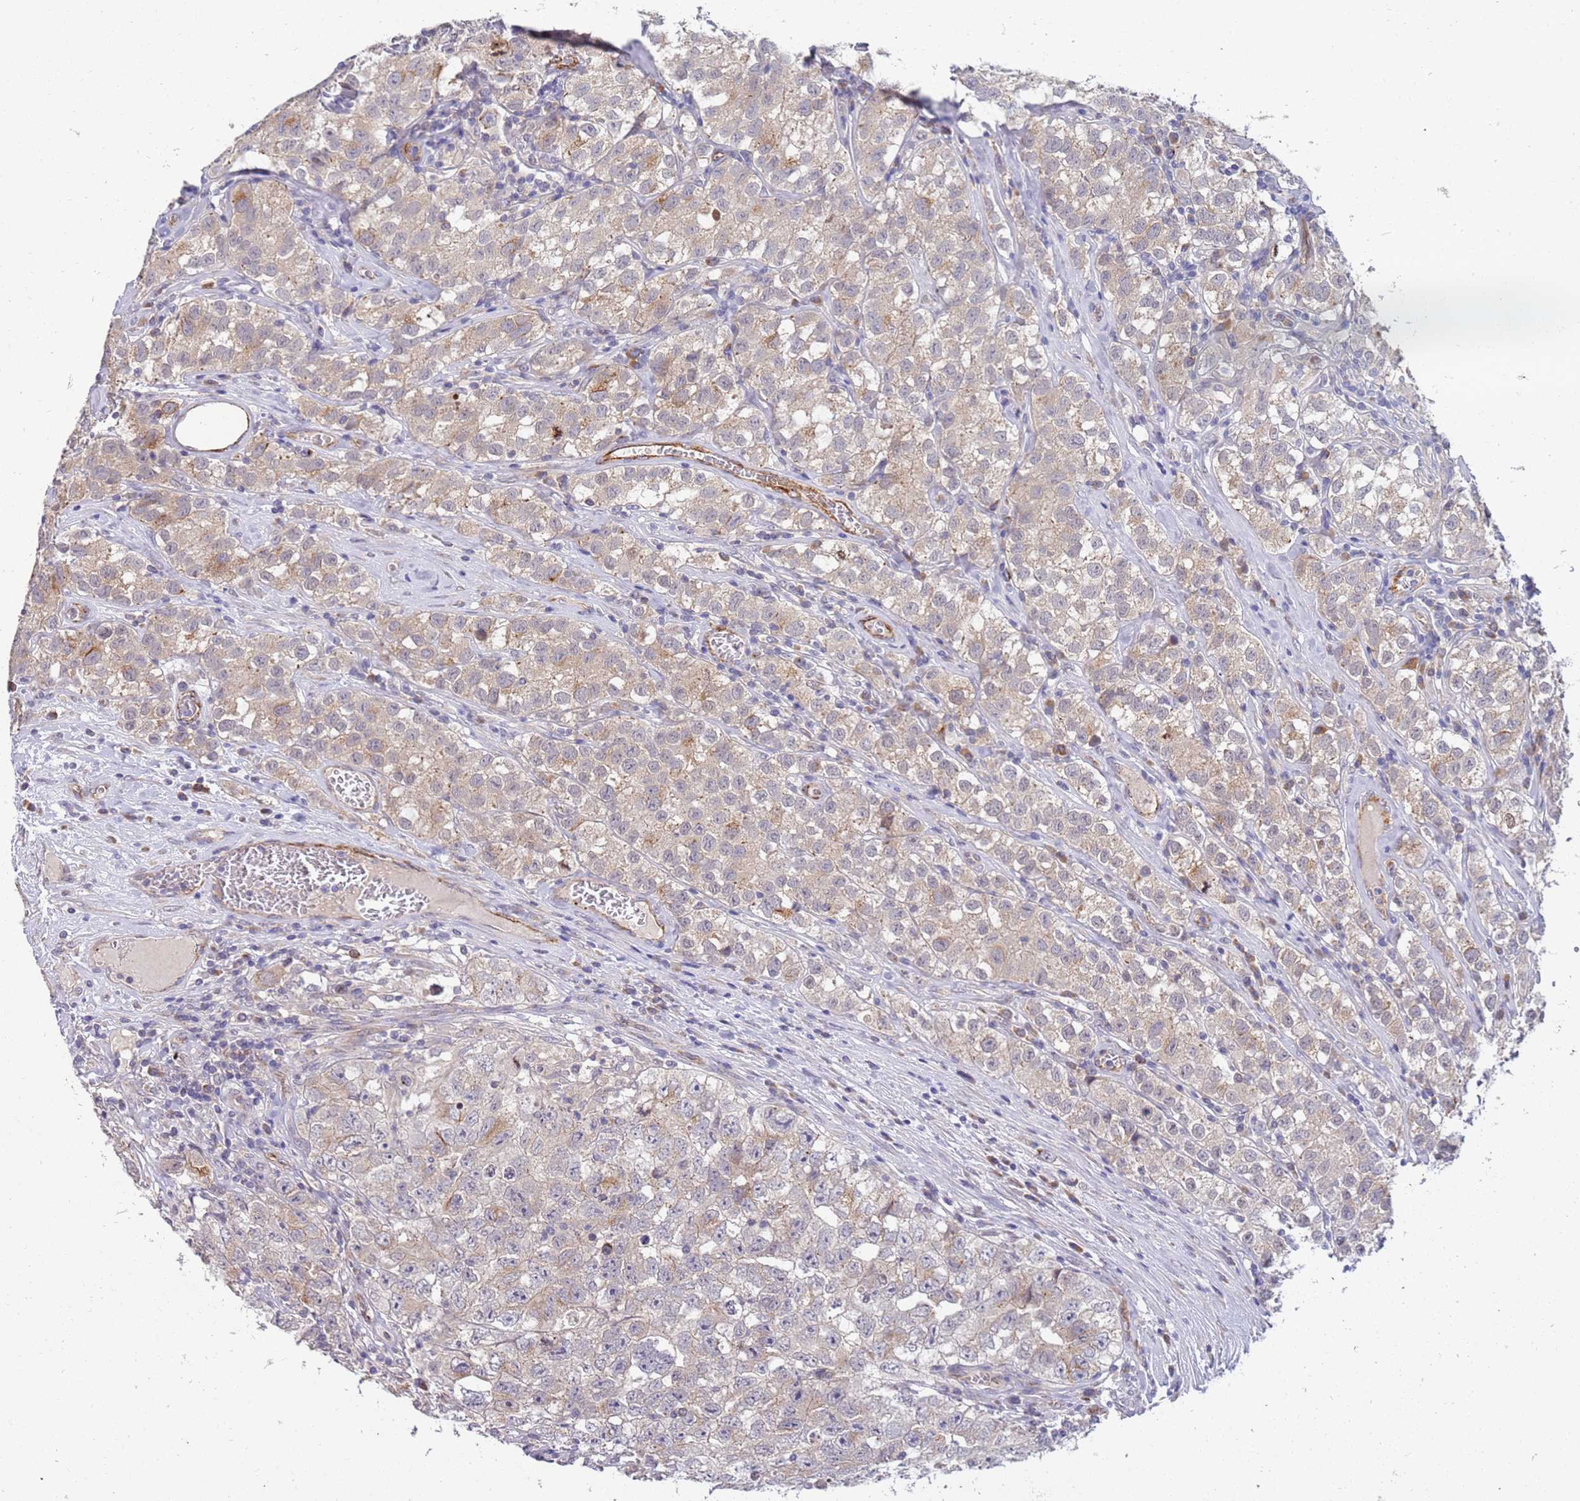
{"staining": {"intensity": "weak", "quantity": ">75%", "location": "cytoplasmic/membranous"}, "tissue": "testis cancer", "cell_type": "Tumor cells", "image_type": "cancer", "snomed": [{"axis": "morphology", "description": "Seminoma, NOS"}, {"axis": "morphology", "description": "Carcinoma, Embryonal, NOS"}, {"axis": "topography", "description": "Testis"}], "caption": "The immunohistochemical stain highlights weak cytoplasmic/membranous positivity in tumor cells of testis seminoma tissue. (IHC, brightfield microscopy, high magnification).", "gene": "NMUR2", "patient": {"sex": "male", "age": 43}}